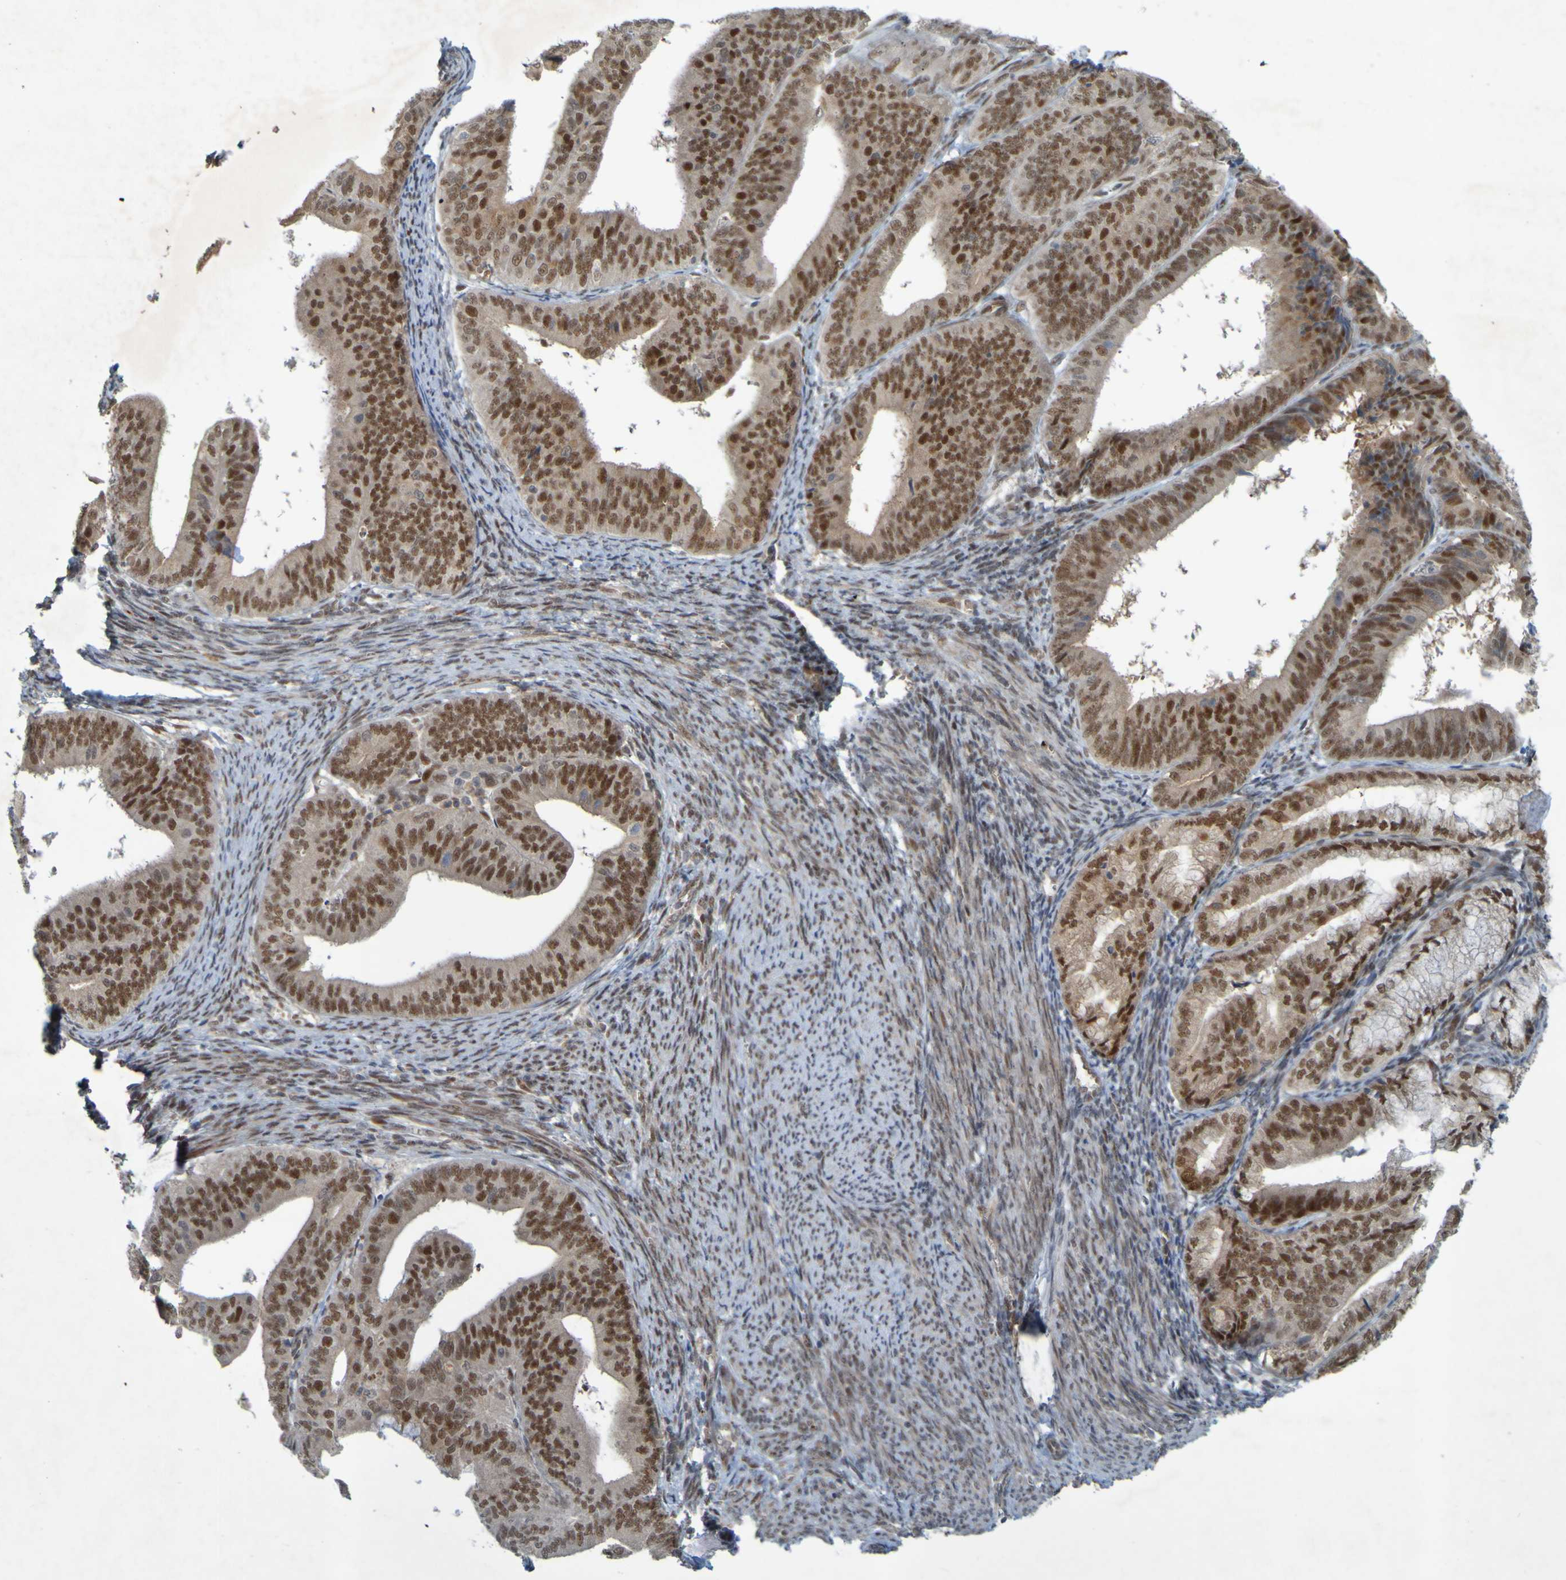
{"staining": {"intensity": "strong", "quantity": ">75%", "location": "cytoplasmic/membranous,nuclear"}, "tissue": "endometrial cancer", "cell_type": "Tumor cells", "image_type": "cancer", "snomed": [{"axis": "morphology", "description": "Adenocarcinoma, NOS"}, {"axis": "topography", "description": "Endometrium"}], "caption": "Tumor cells reveal high levels of strong cytoplasmic/membranous and nuclear expression in about >75% of cells in endometrial adenocarcinoma. Nuclei are stained in blue.", "gene": "MCPH1", "patient": {"sex": "female", "age": 63}}